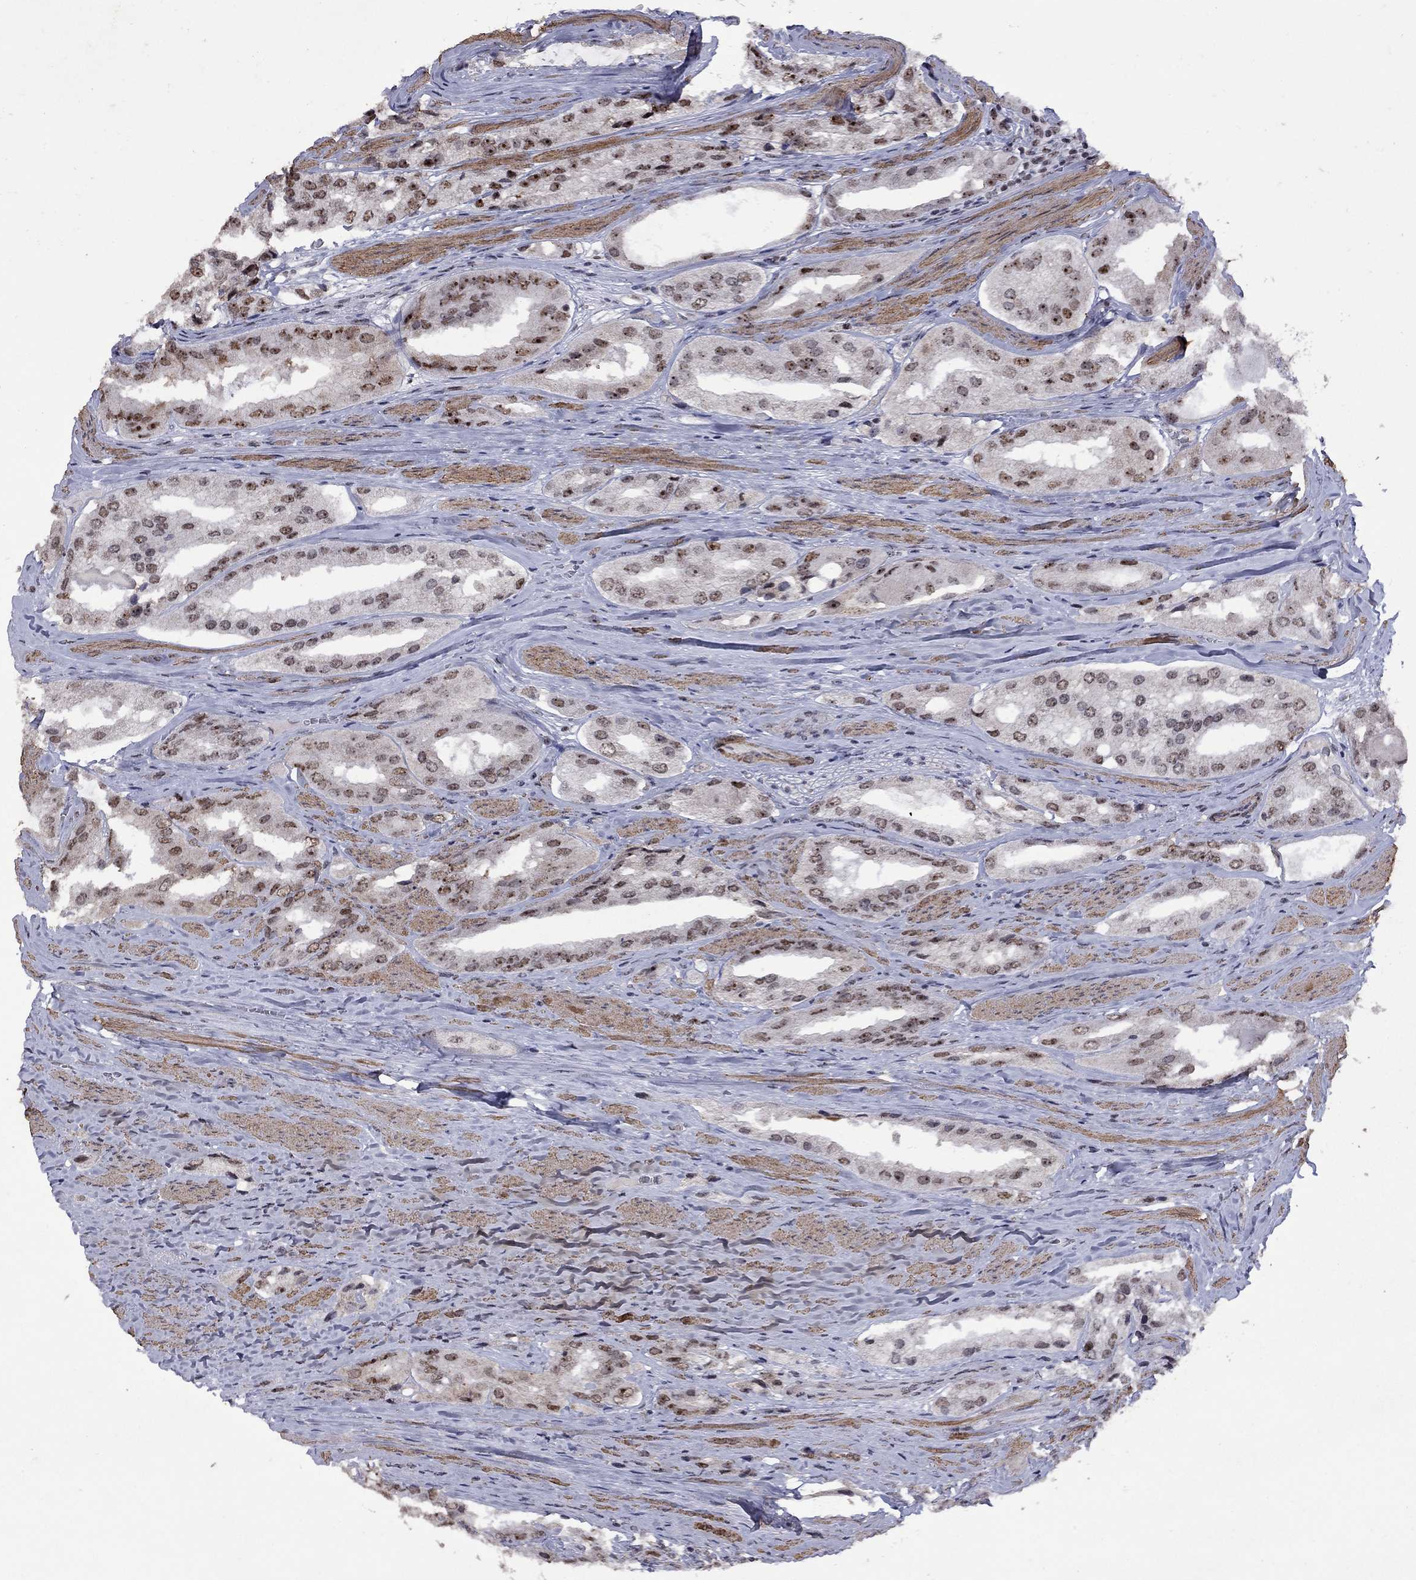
{"staining": {"intensity": "moderate", "quantity": "<25%", "location": "nuclear"}, "tissue": "prostate cancer", "cell_type": "Tumor cells", "image_type": "cancer", "snomed": [{"axis": "morphology", "description": "Adenocarcinoma, Low grade"}, {"axis": "topography", "description": "Prostate"}], "caption": "Immunohistochemistry photomicrograph of neoplastic tissue: prostate cancer stained using immunohistochemistry (IHC) shows low levels of moderate protein expression localized specifically in the nuclear of tumor cells, appearing as a nuclear brown color.", "gene": "SPOUT1", "patient": {"sex": "male", "age": 69}}